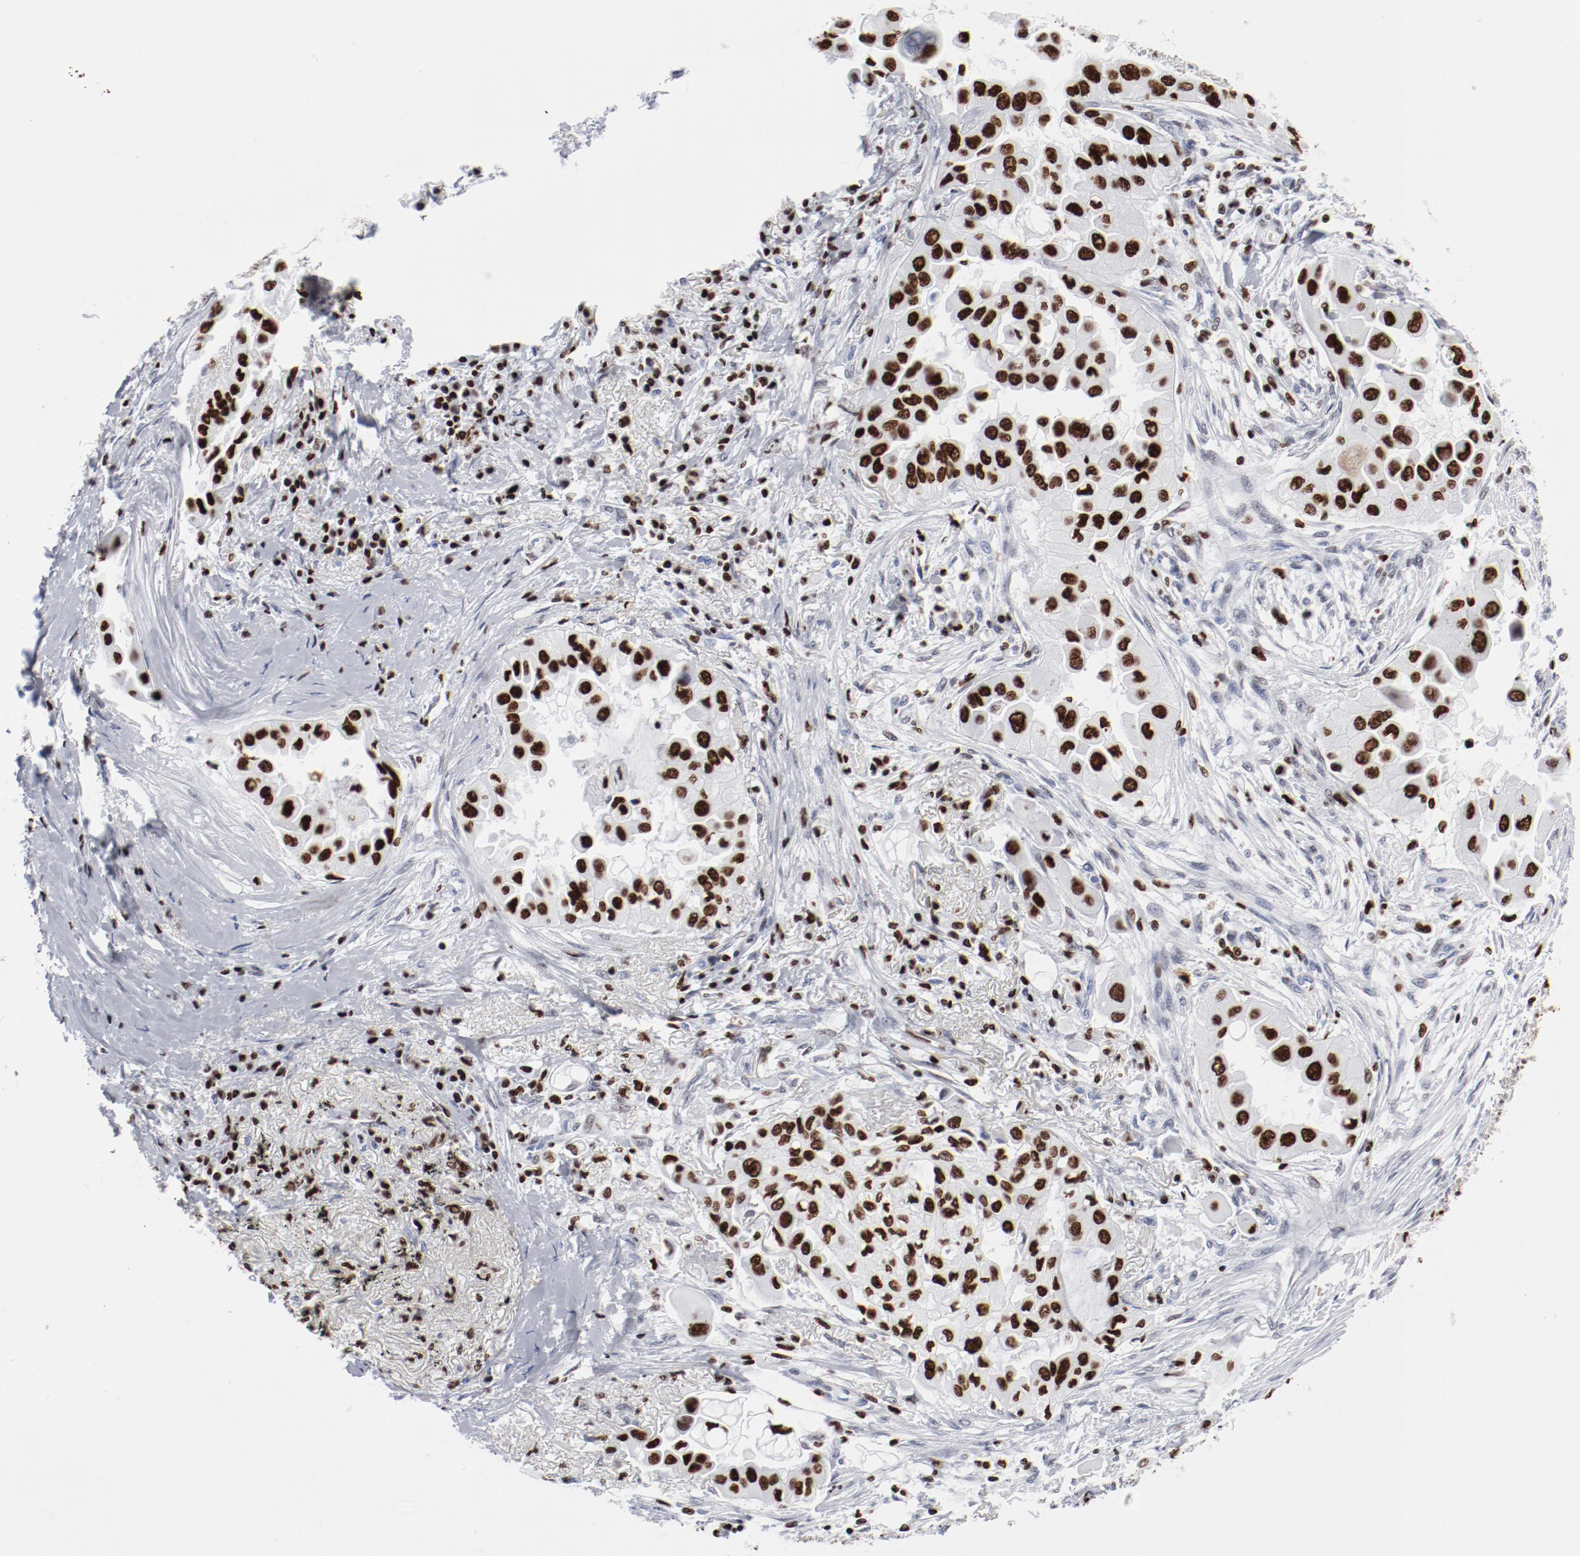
{"staining": {"intensity": "strong", "quantity": ">75%", "location": "nuclear"}, "tissue": "lung cancer", "cell_type": "Tumor cells", "image_type": "cancer", "snomed": [{"axis": "morphology", "description": "Adenocarcinoma, NOS"}, {"axis": "topography", "description": "Lung"}], "caption": "Lung adenocarcinoma stained with a brown dye exhibits strong nuclear positive positivity in about >75% of tumor cells.", "gene": "SMARCC2", "patient": {"sex": "female", "age": 76}}